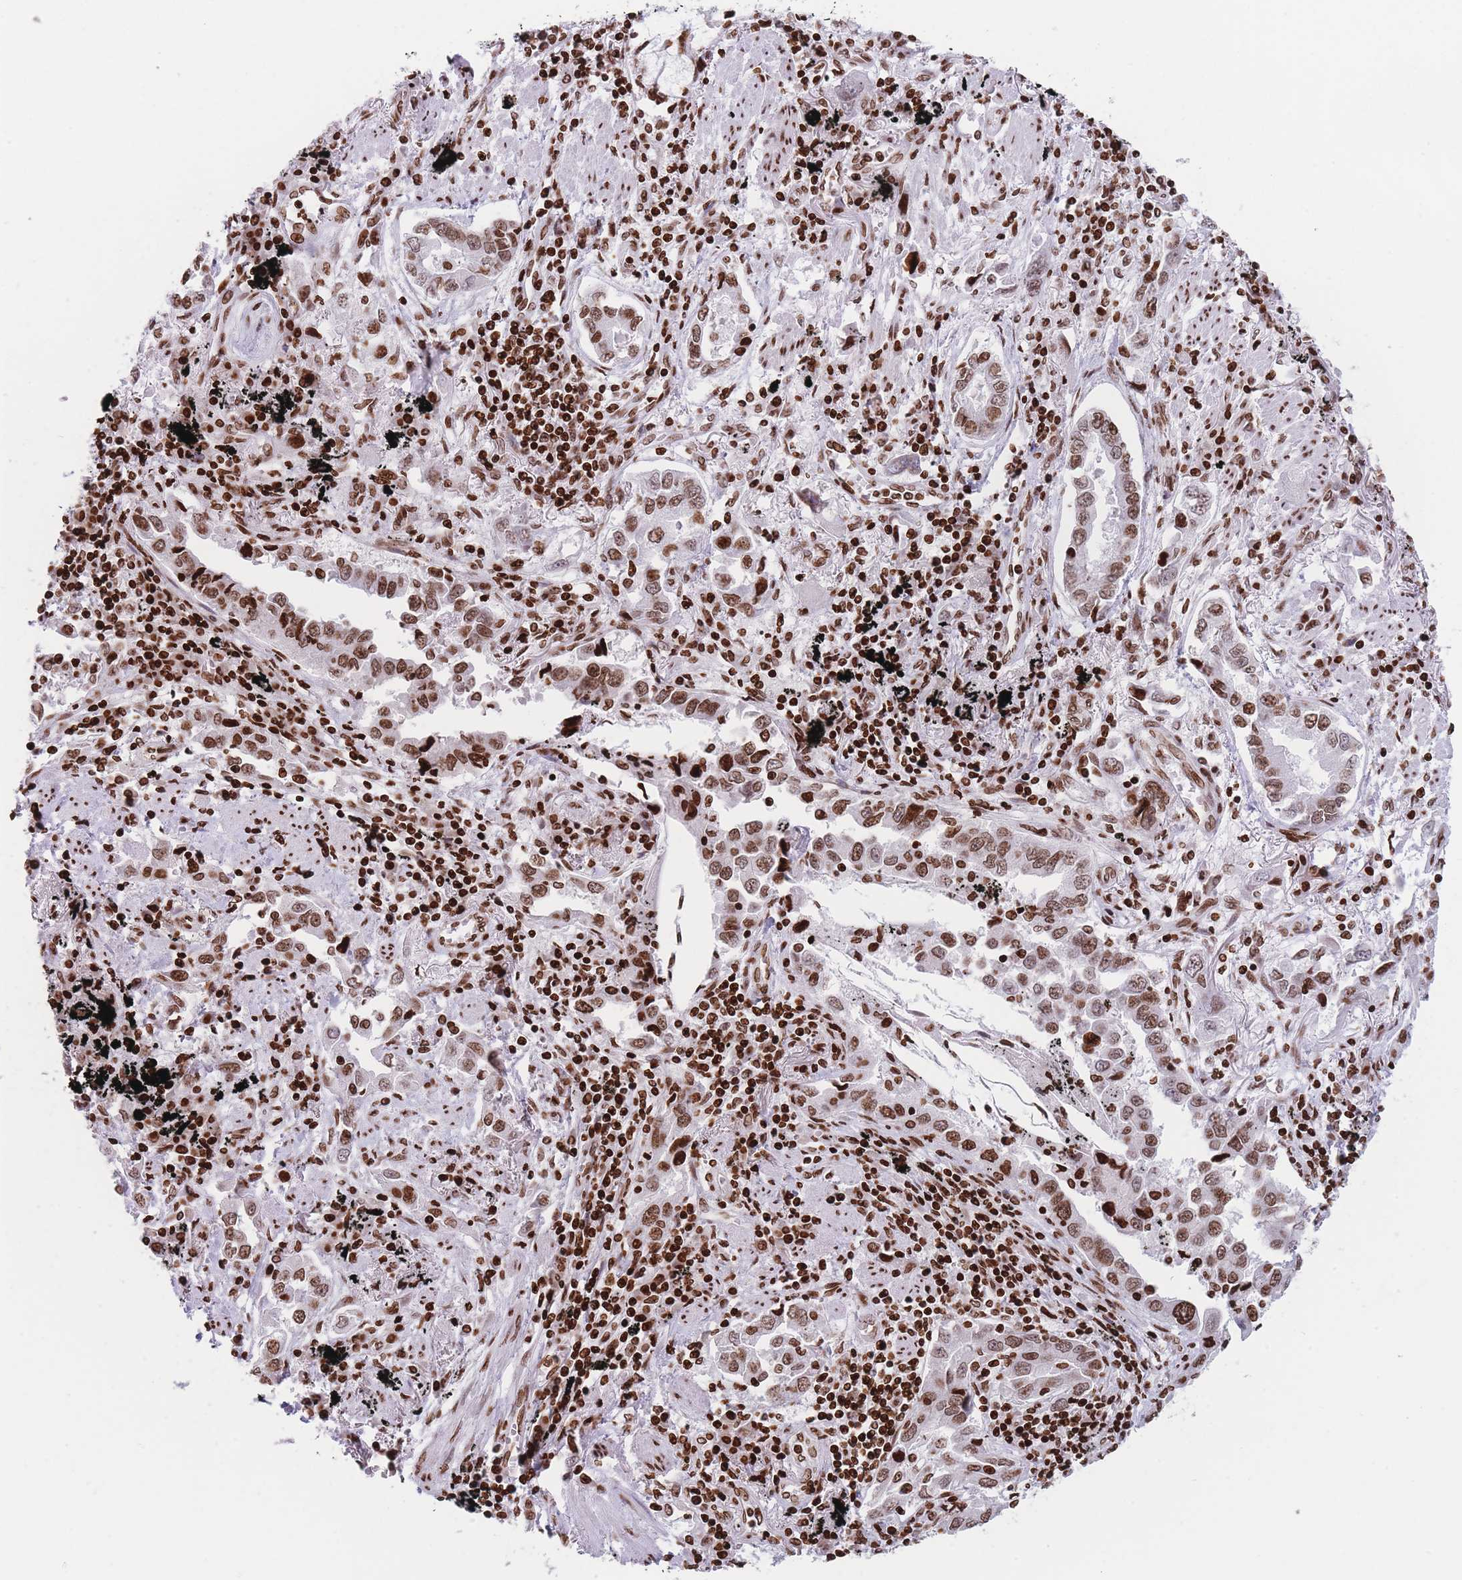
{"staining": {"intensity": "moderate", "quantity": ">75%", "location": "nuclear"}, "tissue": "lung cancer", "cell_type": "Tumor cells", "image_type": "cancer", "snomed": [{"axis": "morphology", "description": "Adenocarcinoma, NOS"}, {"axis": "topography", "description": "Lung"}], "caption": "A photomicrograph showing moderate nuclear expression in about >75% of tumor cells in lung cancer (adenocarcinoma), as visualized by brown immunohistochemical staining.", "gene": "AK9", "patient": {"sex": "male", "age": 67}}